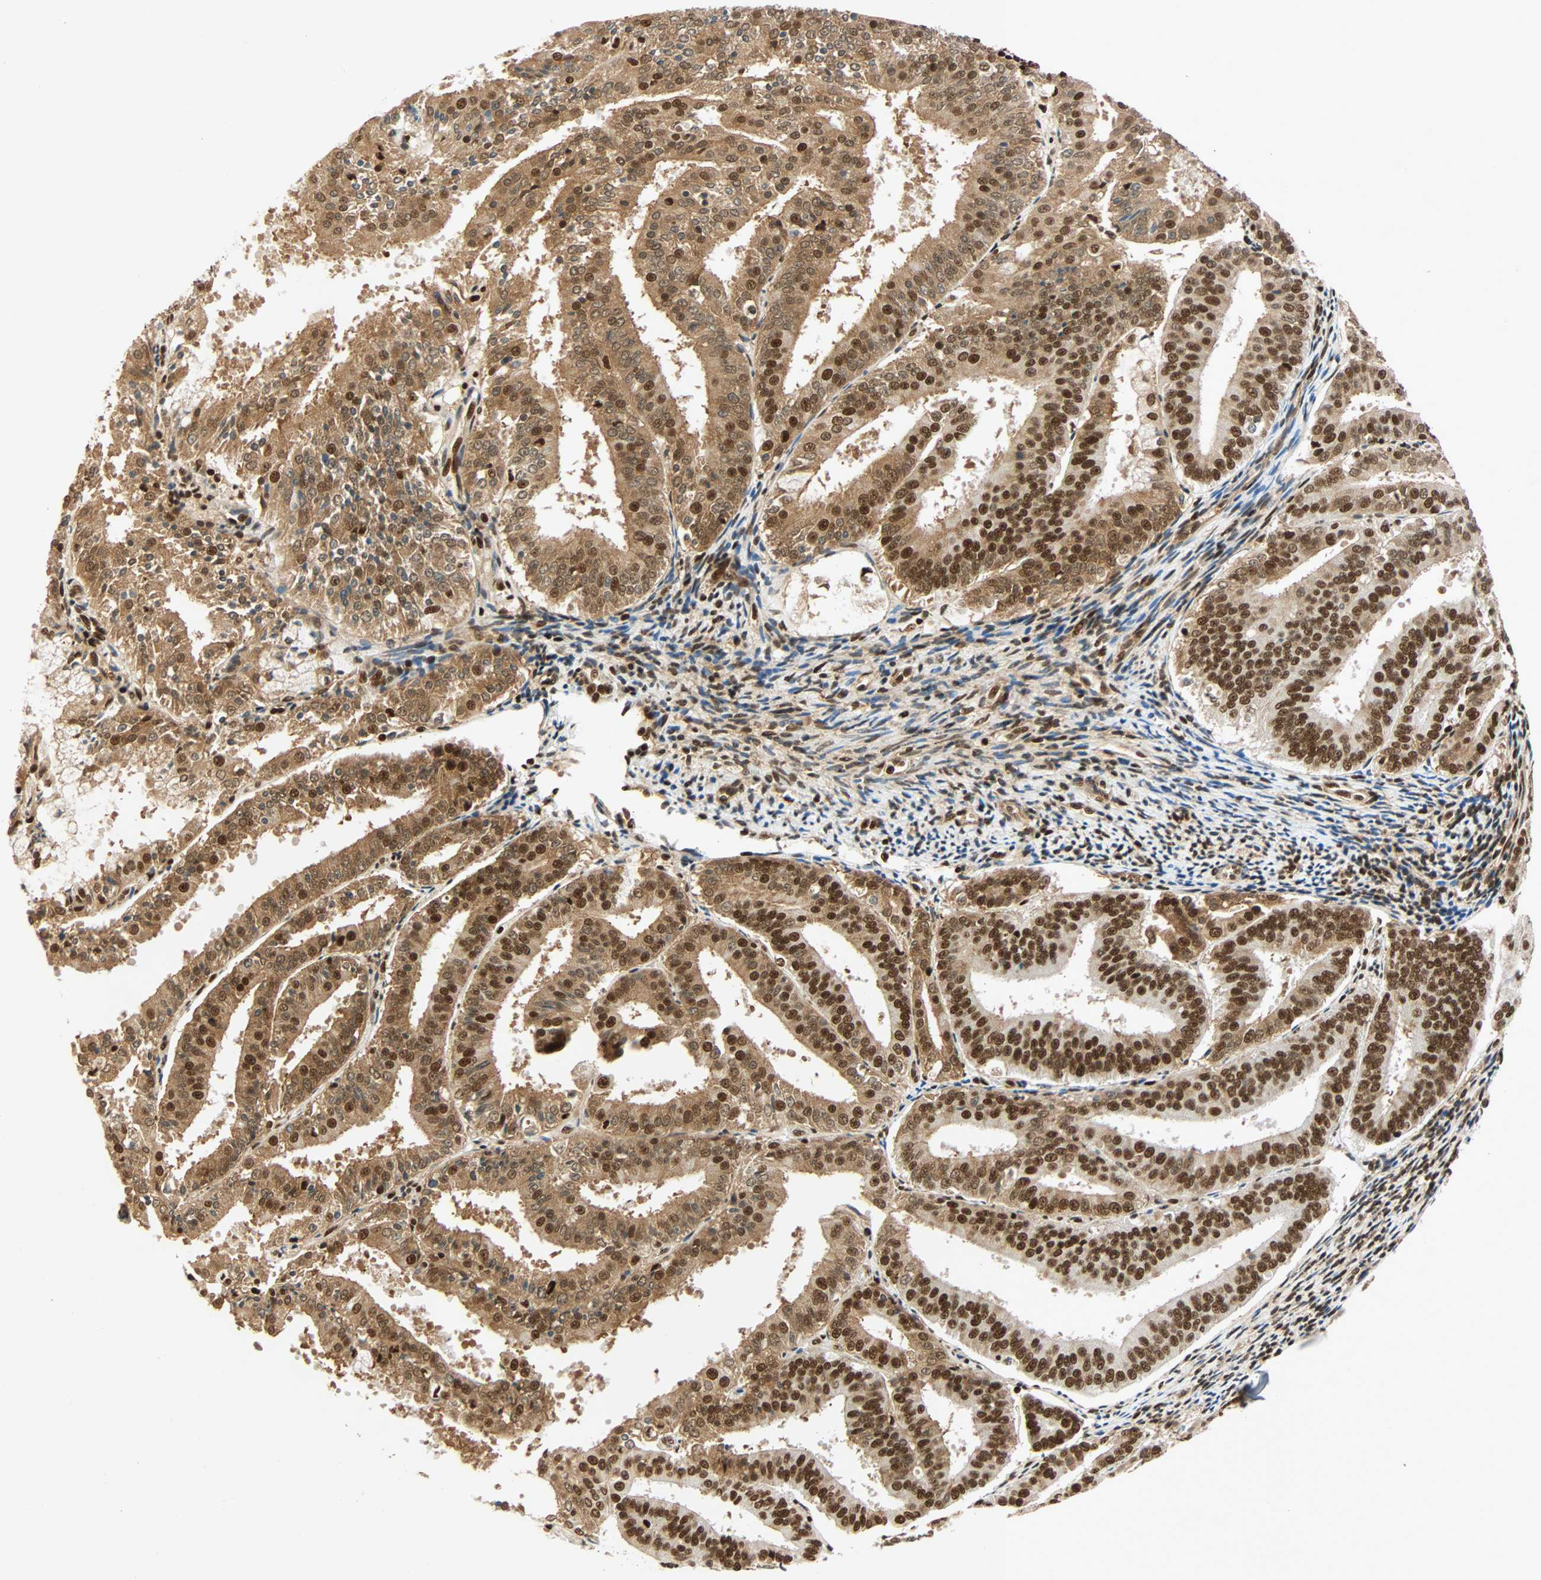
{"staining": {"intensity": "strong", "quantity": ">75%", "location": "cytoplasmic/membranous,nuclear"}, "tissue": "endometrial cancer", "cell_type": "Tumor cells", "image_type": "cancer", "snomed": [{"axis": "morphology", "description": "Adenocarcinoma, NOS"}, {"axis": "topography", "description": "Endometrium"}], "caption": "Protein expression analysis of human endometrial adenocarcinoma reveals strong cytoplasmic/membranous and nuclear expression in approximately >75% of tumor cells. The staining was performed using DAB to visualize the protein expression in brown, while the nuclei were stained in blue with hematoxylin (Magnification: 20x).", "gene": "CDK12", "patient": {"sex": "female", "age": 63}}